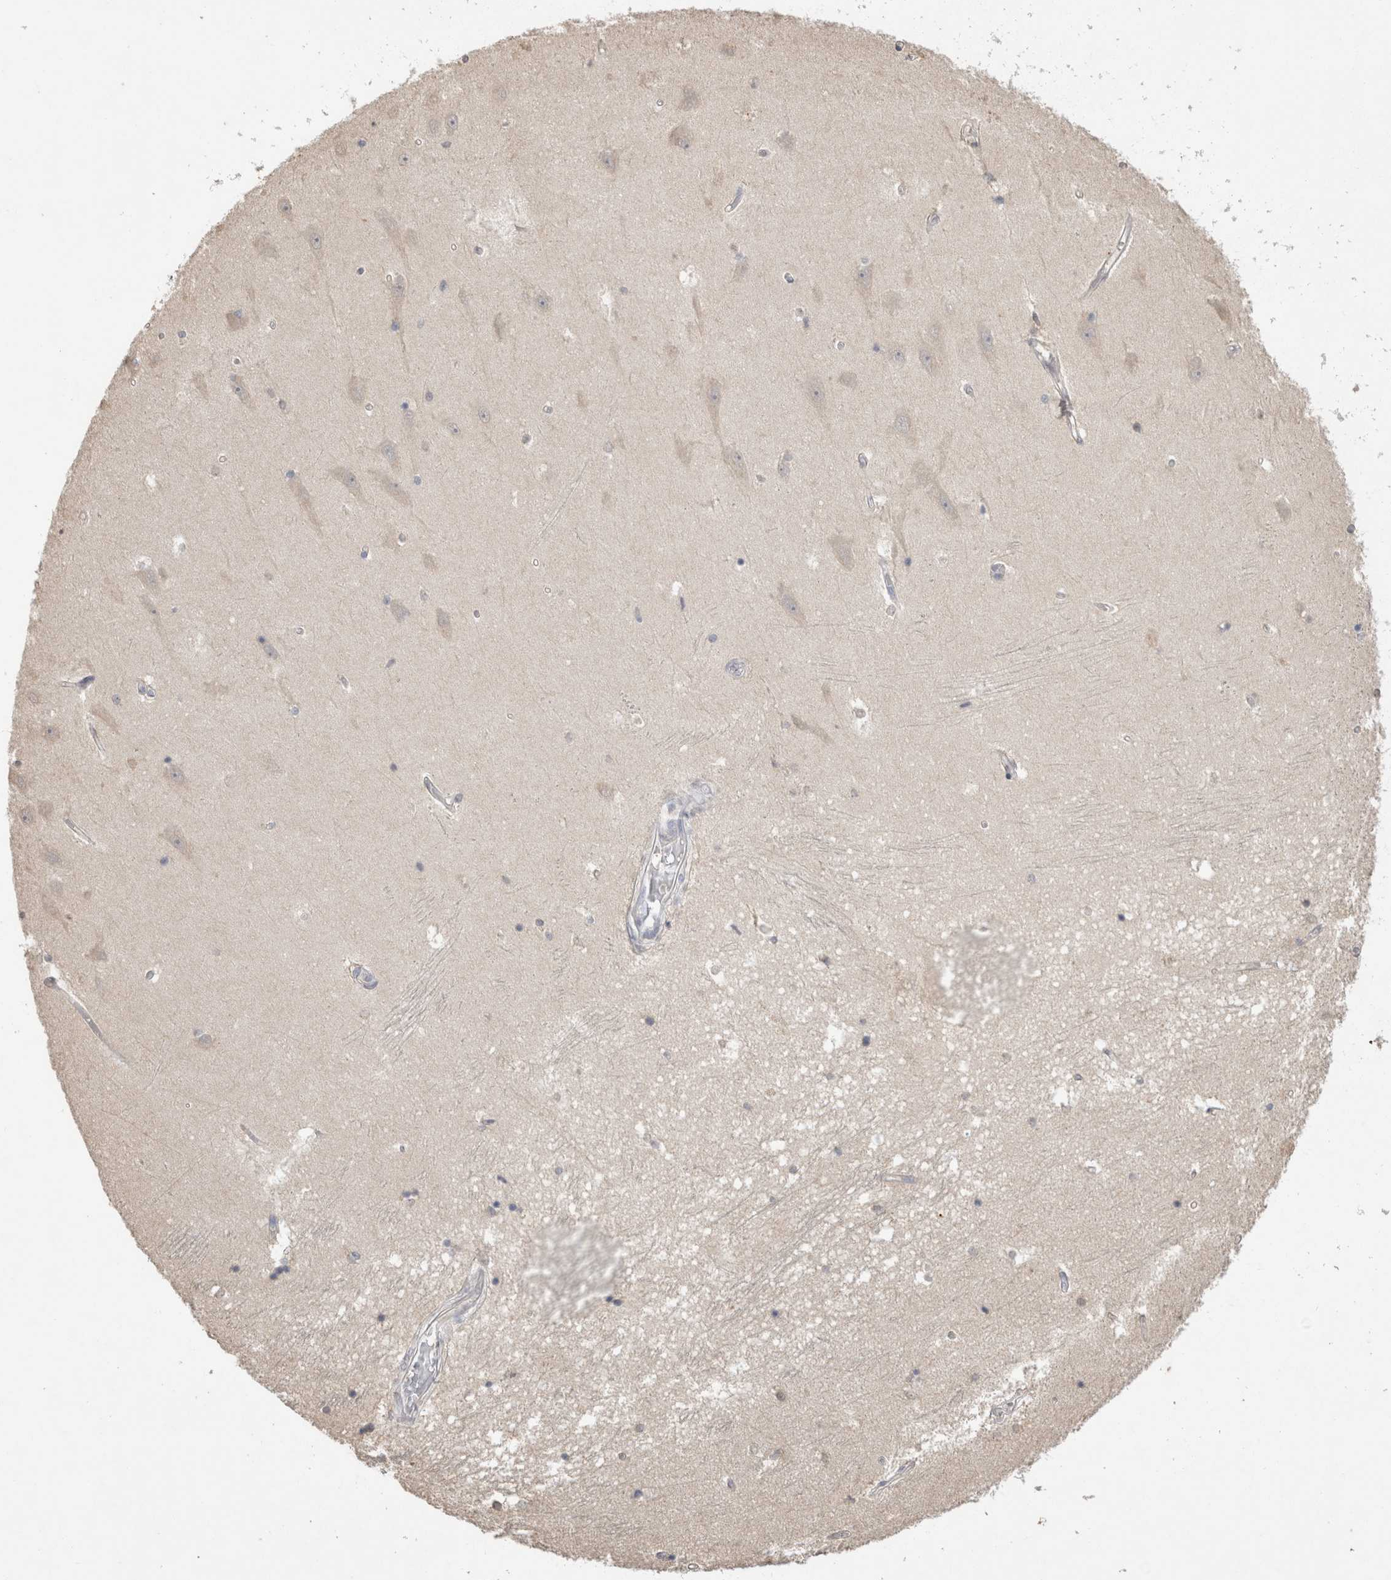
{"staining": {"intensity": "negative", "quantity": "none", "location": "none"}, "tissue": "hippocampus", "cell_type": "Glial cells", "image_type": "normal", "snomed": [{"axis": "morphology", "description": "Normal tissue, NOS"}, {"axis": "topography", "description": "Hippocampus"}], "caption": "Glial cells are negative for brown protein staining in unremarkable hippocampus. The staining was performed using DAB (3,3'-diaminobenzidine) to visualize the protein expression in brown, while the nuclei were stained in blue with hematoxylin (Magnification: 20x).", "gene": "NAALADL2", "patient": {"sex": "male", "age": 45}}